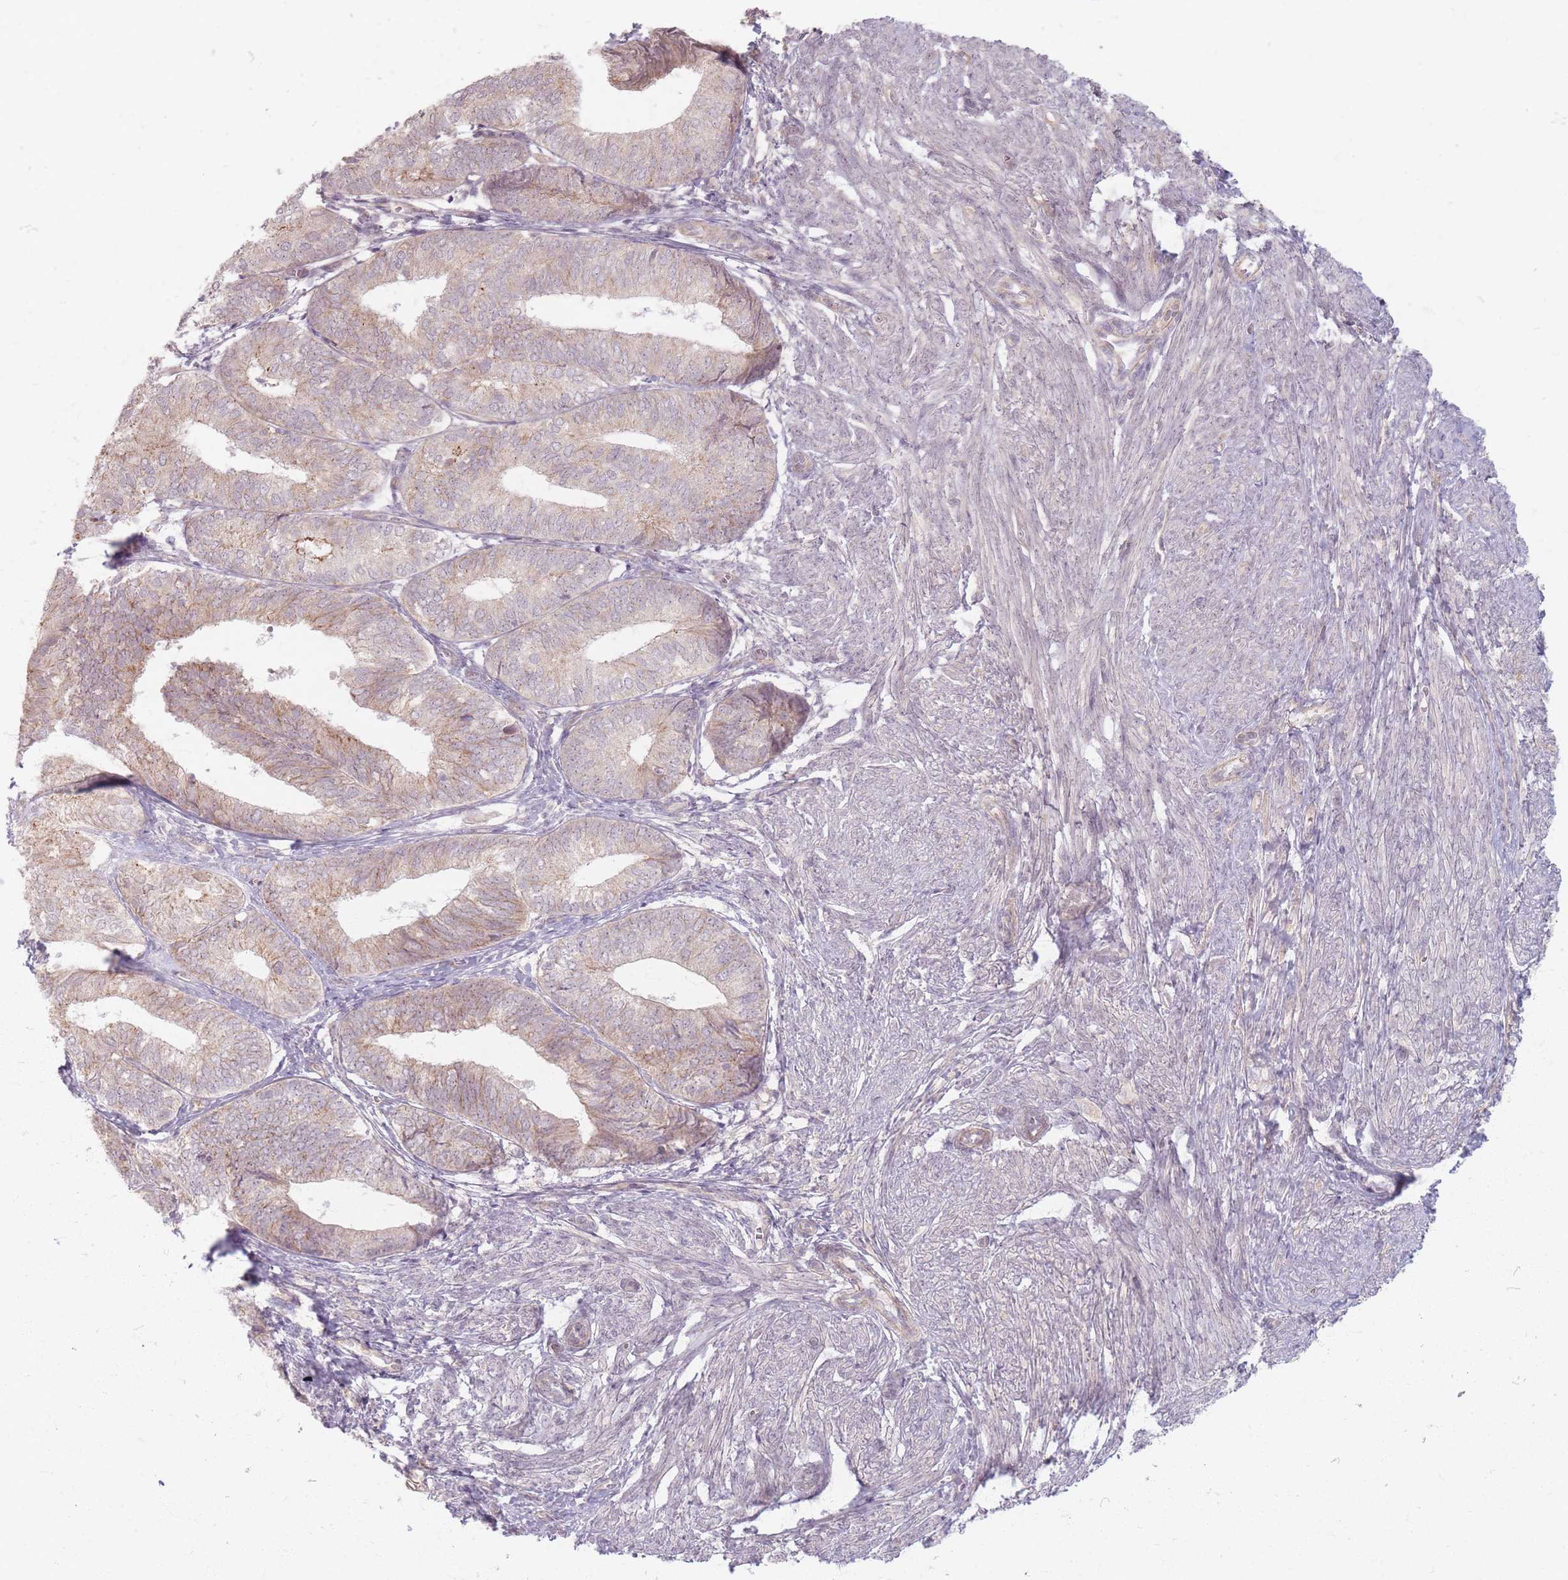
{"staining": {"intensity": "weak", "quantity": "<25%", "location": "cytoplasmic/membranous"}, "tissue": "endometrial cancer", "cell_type": "Tumor cells", "image_type": "cancer", "snomed": [{"axis": "morphology", "description": "Adenocarcinoma, NOS"}, {"axis": "topography", "description": "Endometrium"}], "caption": "High magnification brightfield microscopy of endometrial adenocarcinoma stained with DAB (brown) and counterstained with hematoxylin (blue): tumor cells show no significant positivity.", "gene": "GABRA6", "patient": {"sex": "female", "age": 87}}